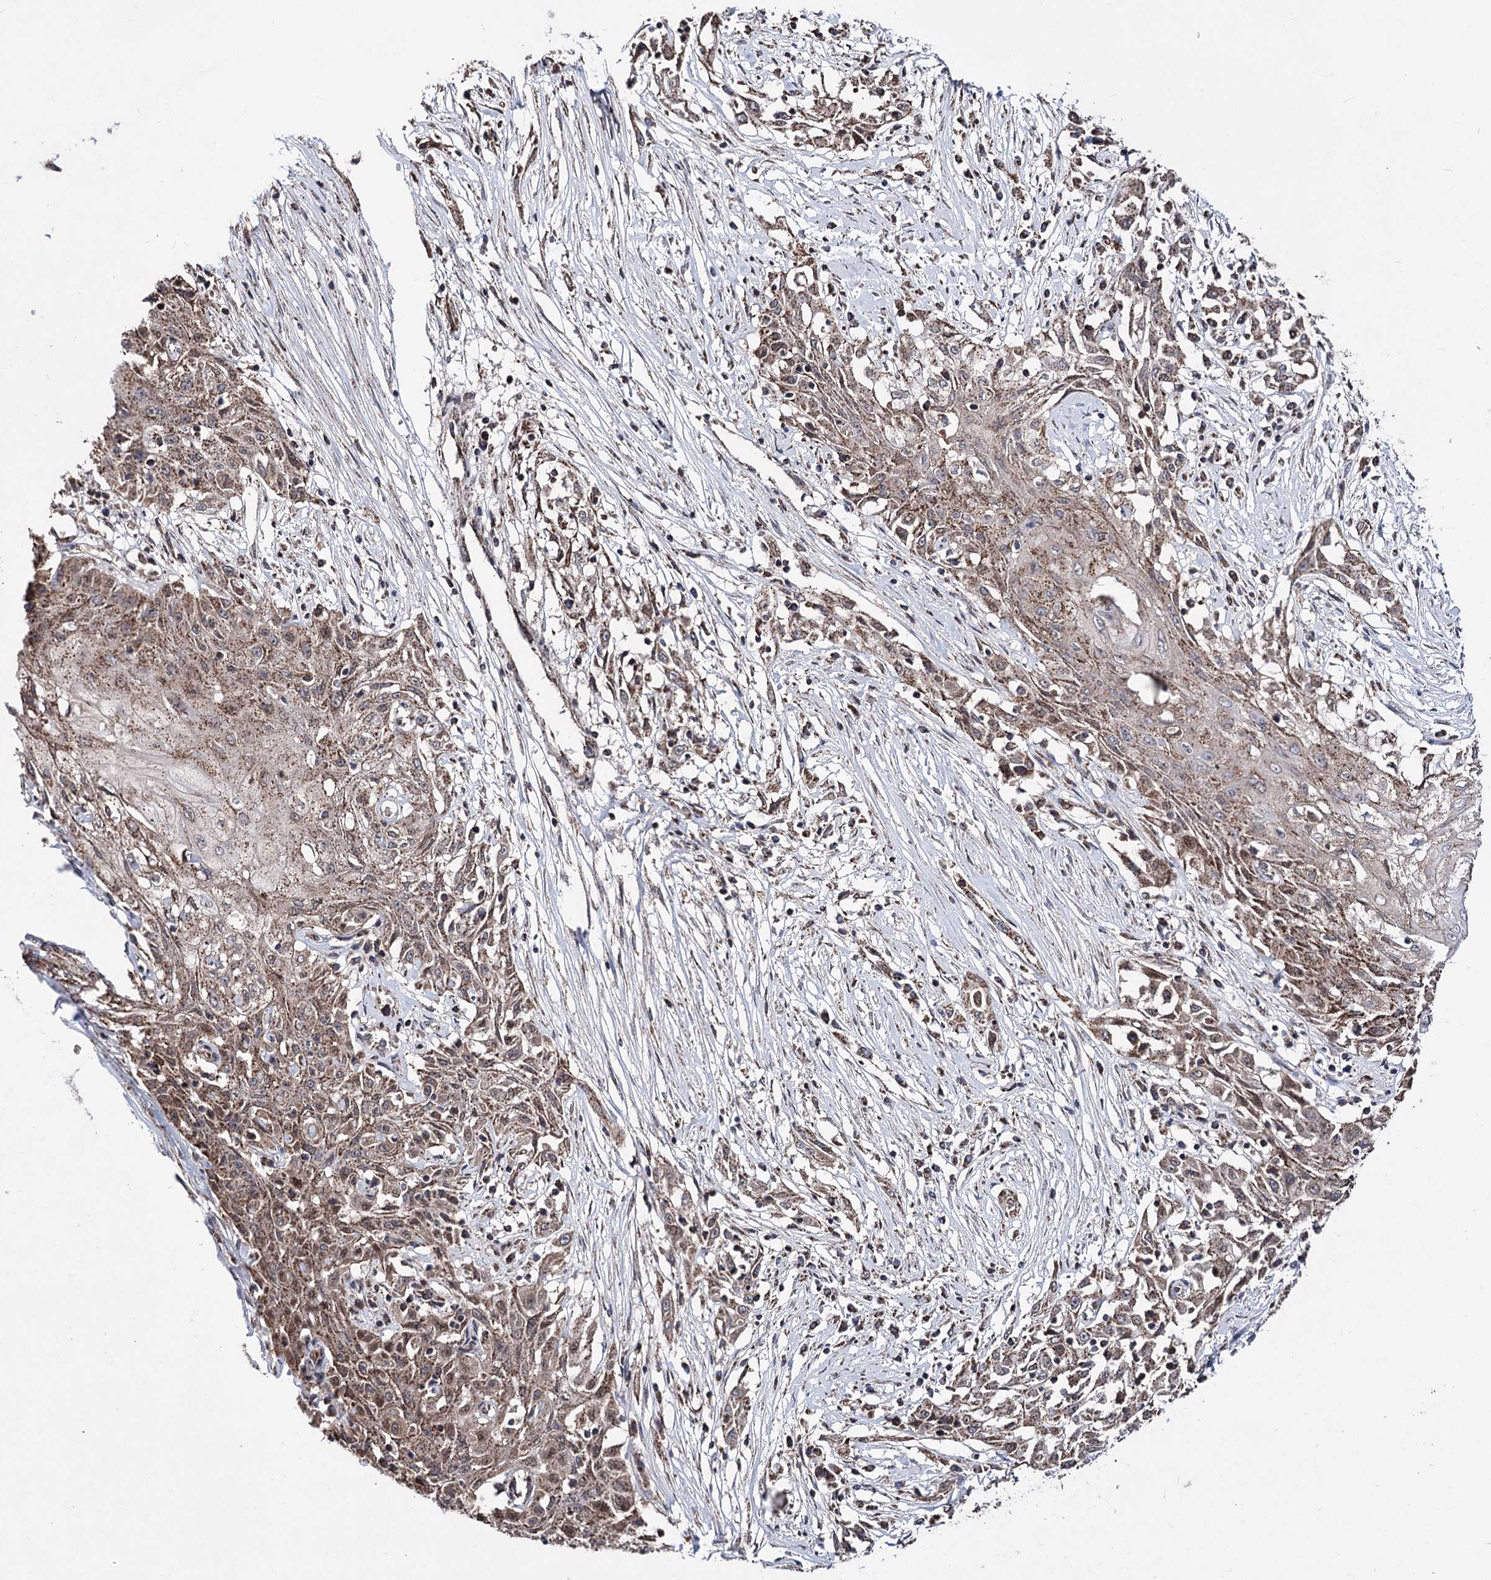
{"staining": {"intensity": "moderate", "quantity": ">75%", "location": "cytoplasmic/membranous"}, "tissue": "skin cancer", "cell_type": "Tumor cells", "image_type": "cancer", "snomed": [{"axis": "morphology", "description": "Squamous cell carcinoma, NOS"}, {"axis": "morphology", "description": "Squamous cell carcinoma, metastatic, NOS"}, {"axis": "topography", "description": "Skin"}, {"axis": "topography", "description": "Lymph node"}], "caption": "Moderate cytoplasmic/membranous protein positivity is present in about >75% of tumor cells in squamous cell carcinoma (skin).", "gene": "CREB3L4", "patient": {"sex": "male", "age": 75}}